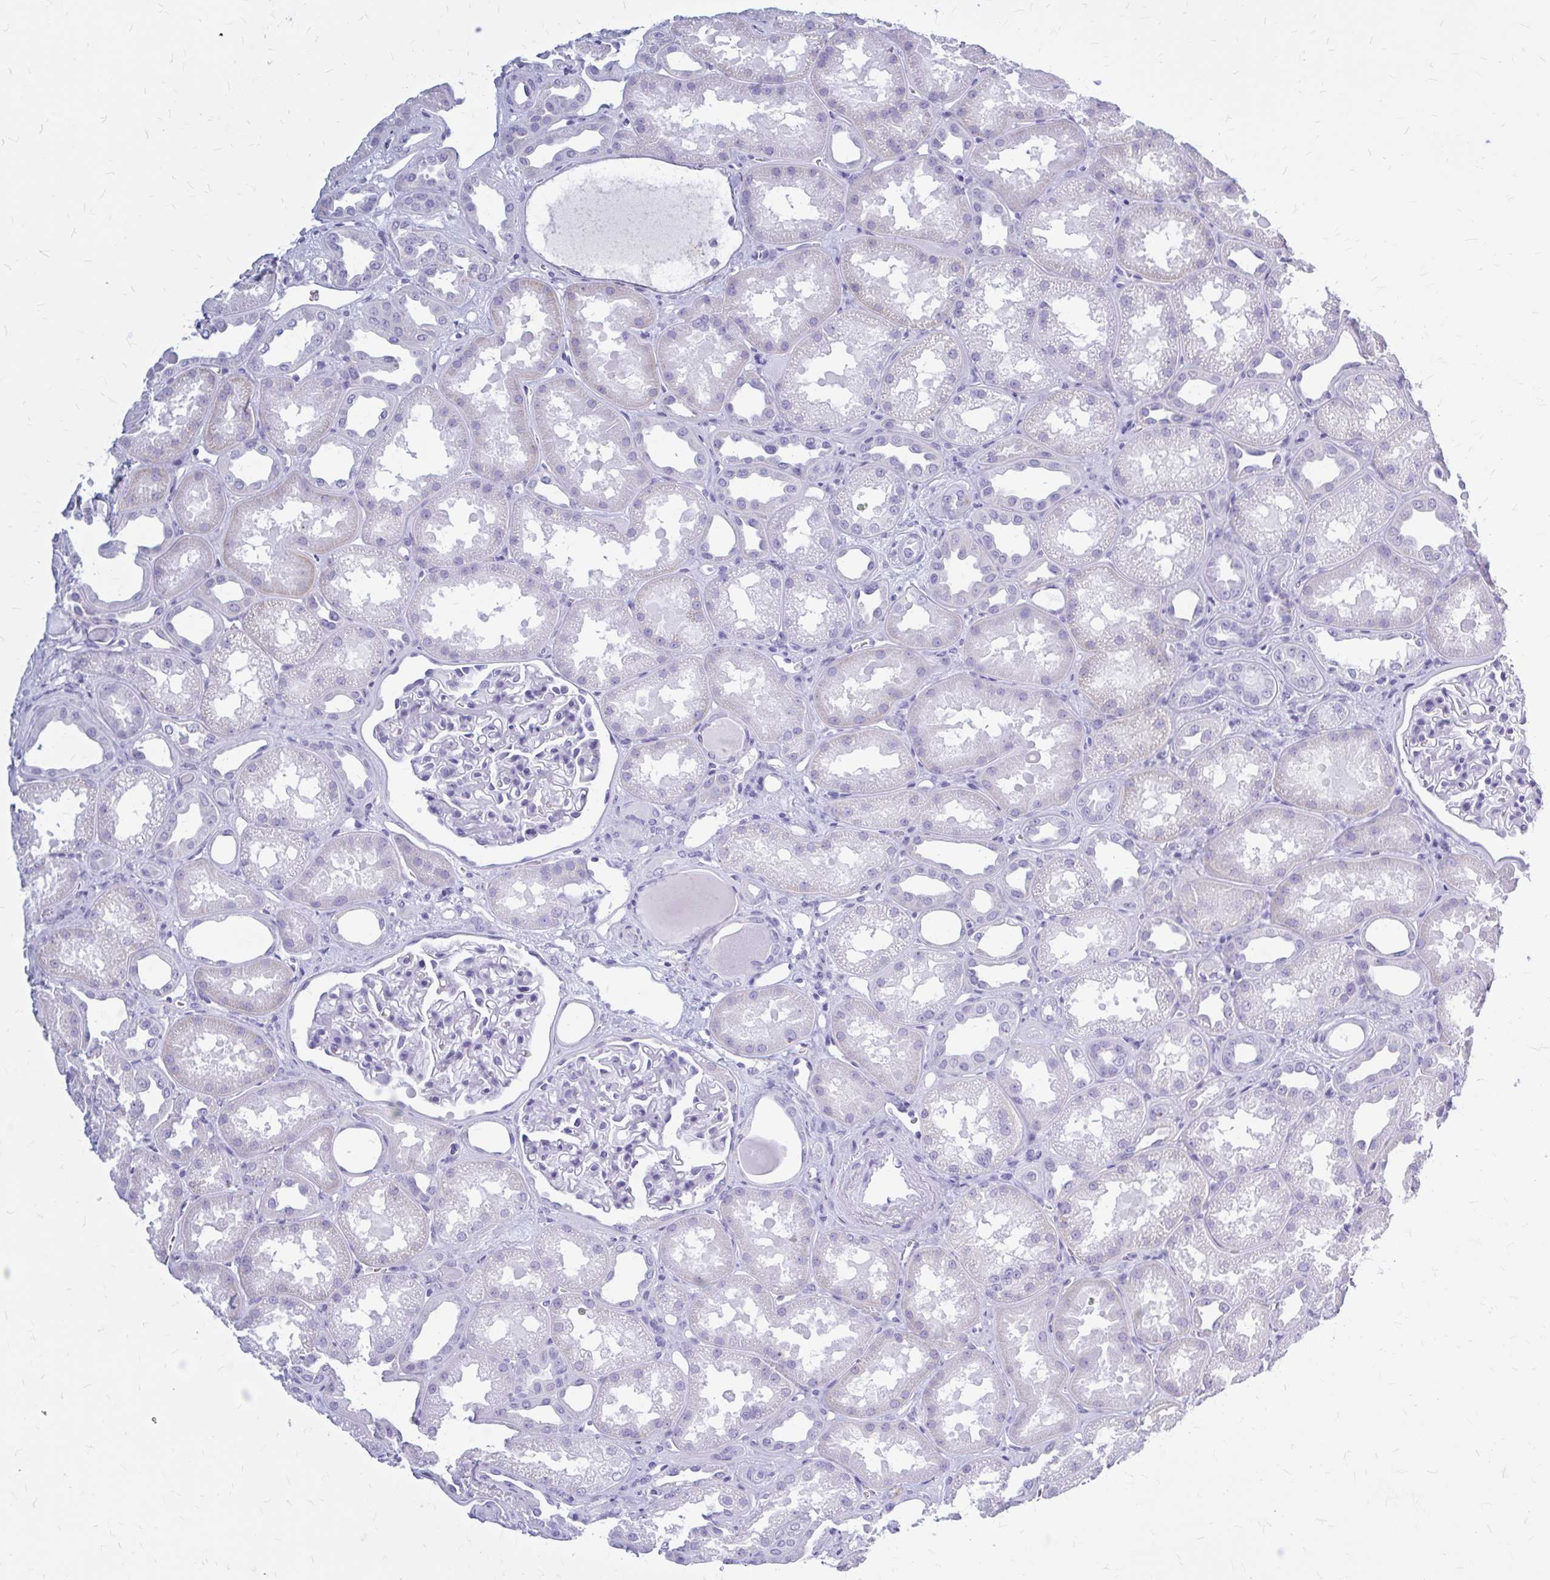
{"staining": {"intensity": "negative", "quantity": "none", "location": "none"}, "tissue": "kidney", "cell_type": "Cells in glomeruli", "image_type": "normal", "snomed": [{"axis": "morphology", "description": "Normal tissue, NOS"}, {"axis": "topography", "description": "Kidney"}], "caption": "DAB (3,3'-diaminobenzidine) immunohistochemical staining of benign kidney displays no significant positivity in cells in glomeruli. Nuclei are stained in blue.", "gene": "KLHDC7A", "patient": {"sex": "male", "age": 61}}